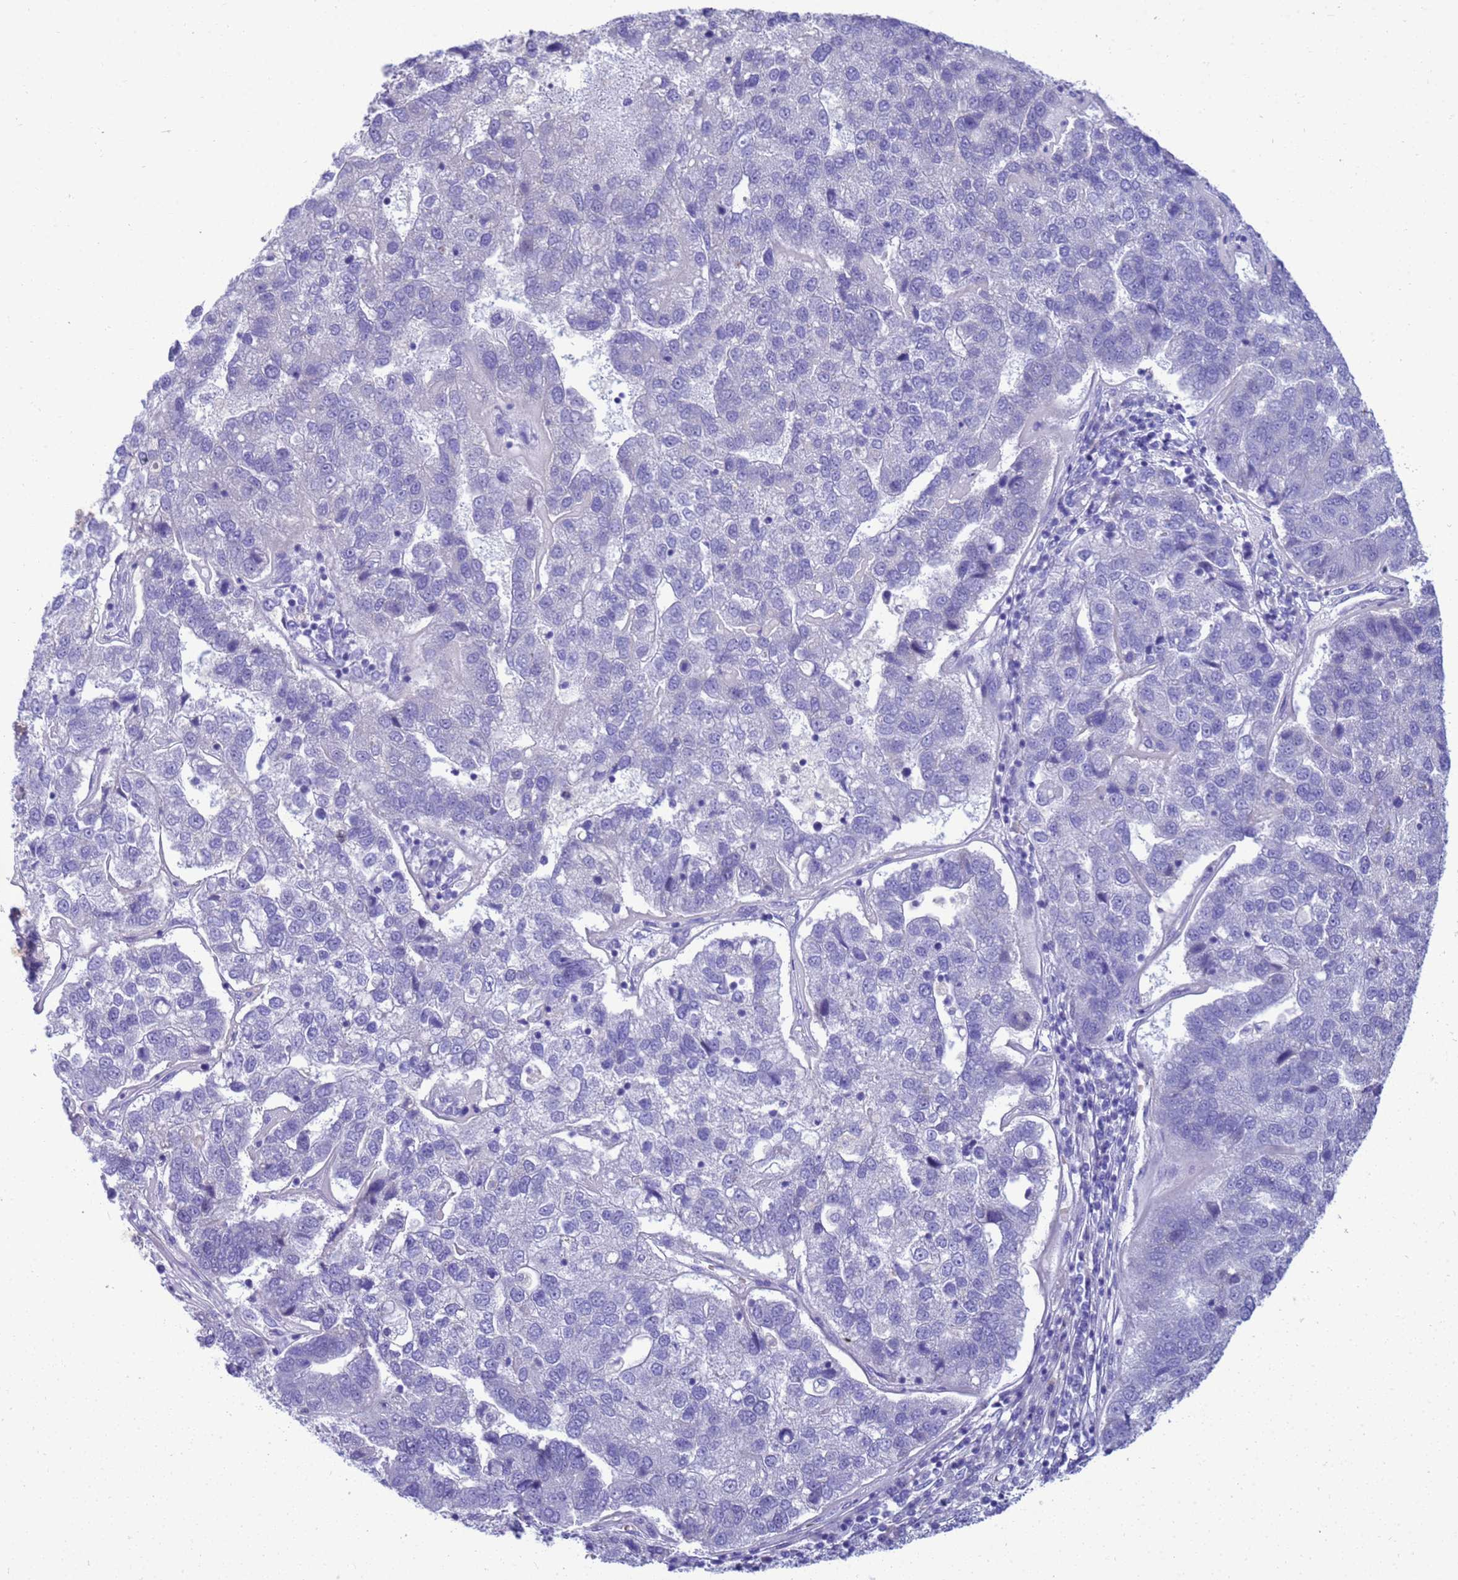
{"staining": {"intensity": "negative", "quantity": "none", "location": "none"}, "tissue": "pancreatic cancer", "cell_type": "Tumor cells", "image_type": "cancer", "snomed": [{"axis": "morphology", "description": "Adenocarcinoma, NOS"}, {"axis": "topography", "description": "Pancreas"}], "caption": "This photomicrograph is of pancreatic cancer (adenocarcinoma) stained with immunohistochemistry to label a protein in brown with the nuclei are counter-stained blue. There is no staining in tumor cells.", "gene": "SYCN", "patient": {"sex": "female", "age": 61}}